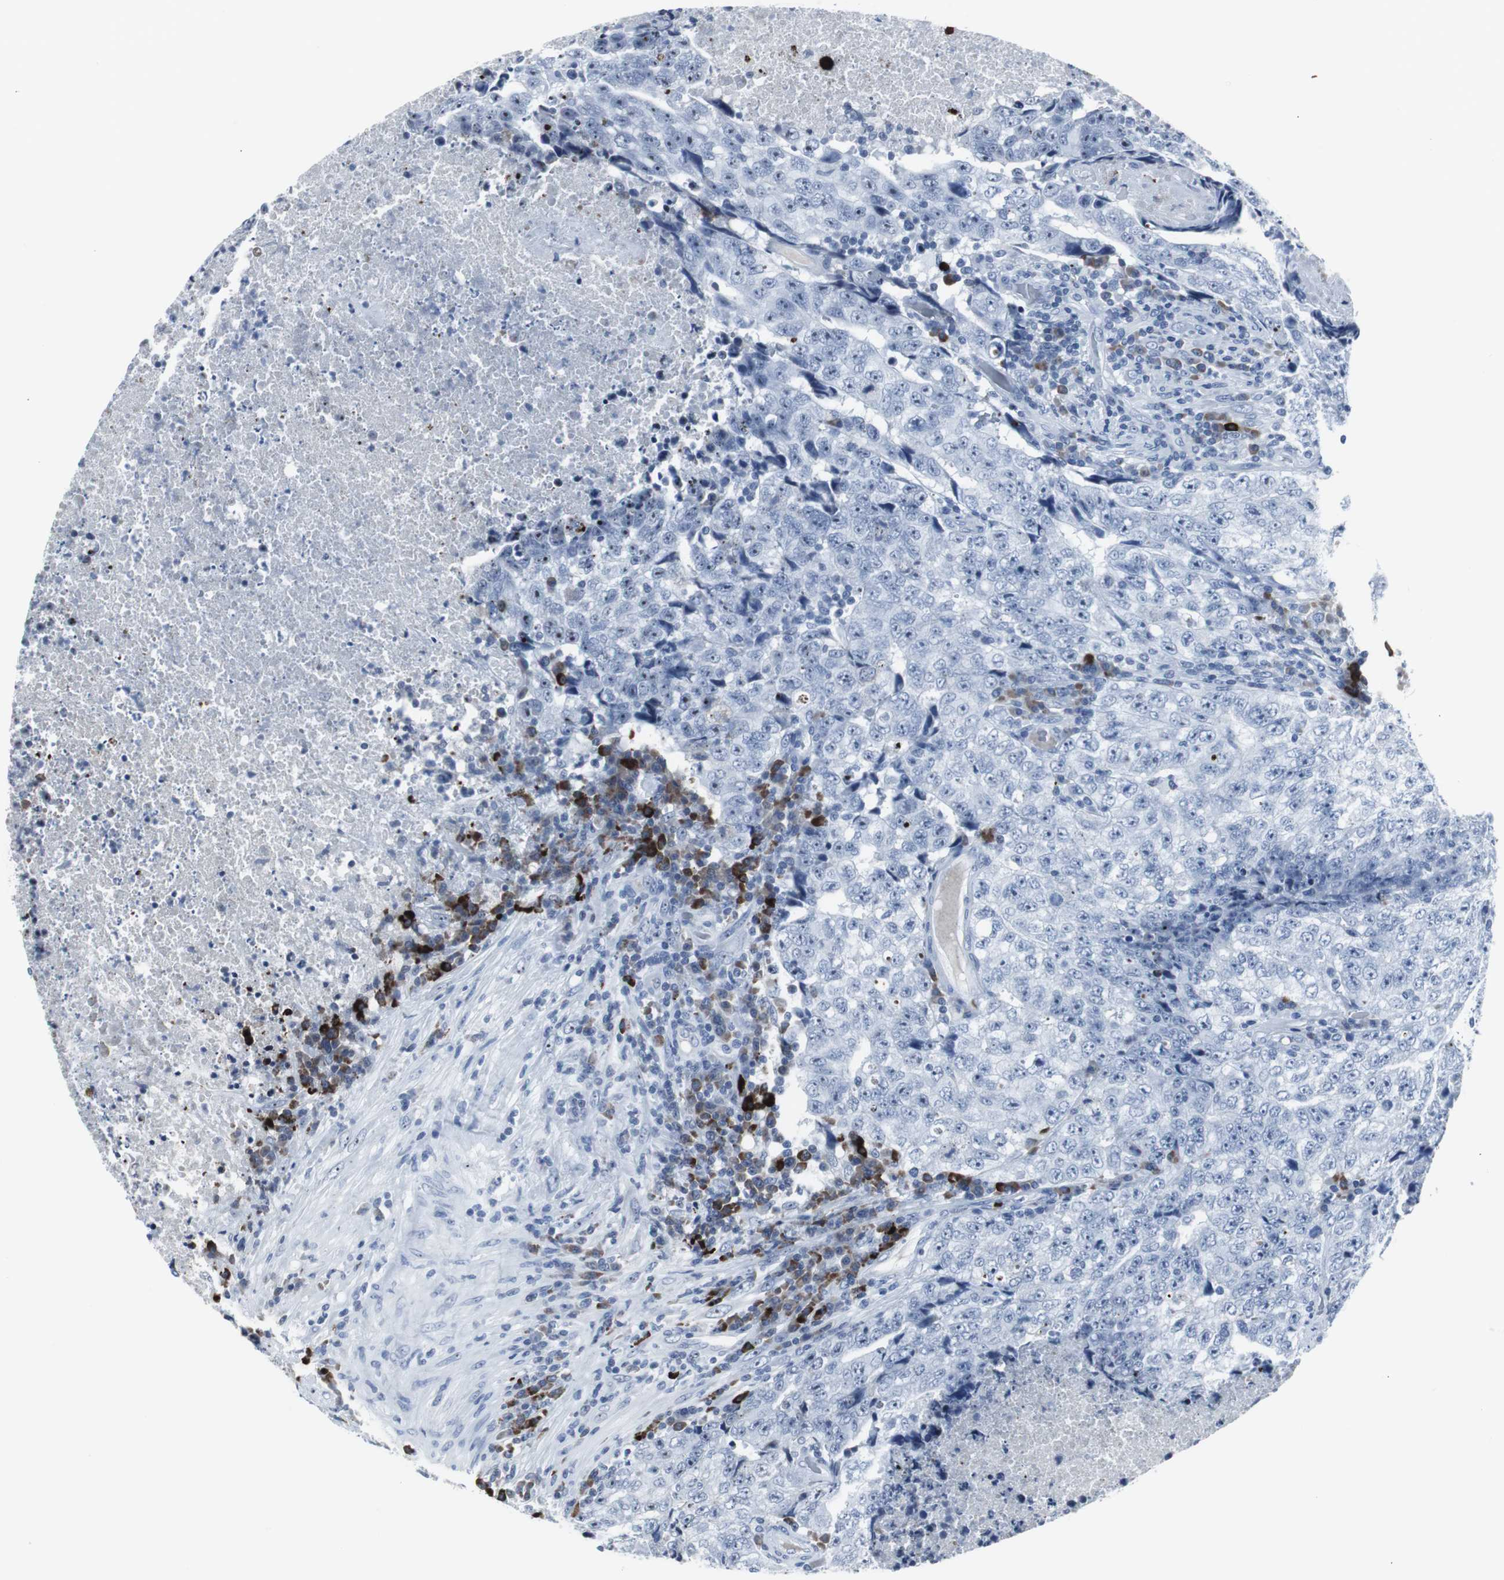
{"staining": {"intensity": "negative", "quantity": "none", "location": "none"}, "tissue": "testis cancer", "cell_type": "Tumor cells", "image_type": "cancer", "snomed": [{"axis": "morphology", "description": "Necrosis, NOS"}, {"axis": "morphology", "description": "Carcinoma, Embryonal, NOS"}, {"axis": "topography", "description": "Testis"}], "caption": "Testis cancer (embryonal carcinoma) was stained to show a protein in brown. There is no significant staining in tumor cells.", "gene": "DOK1", "patient": {"sex": "male", "age": 19}}